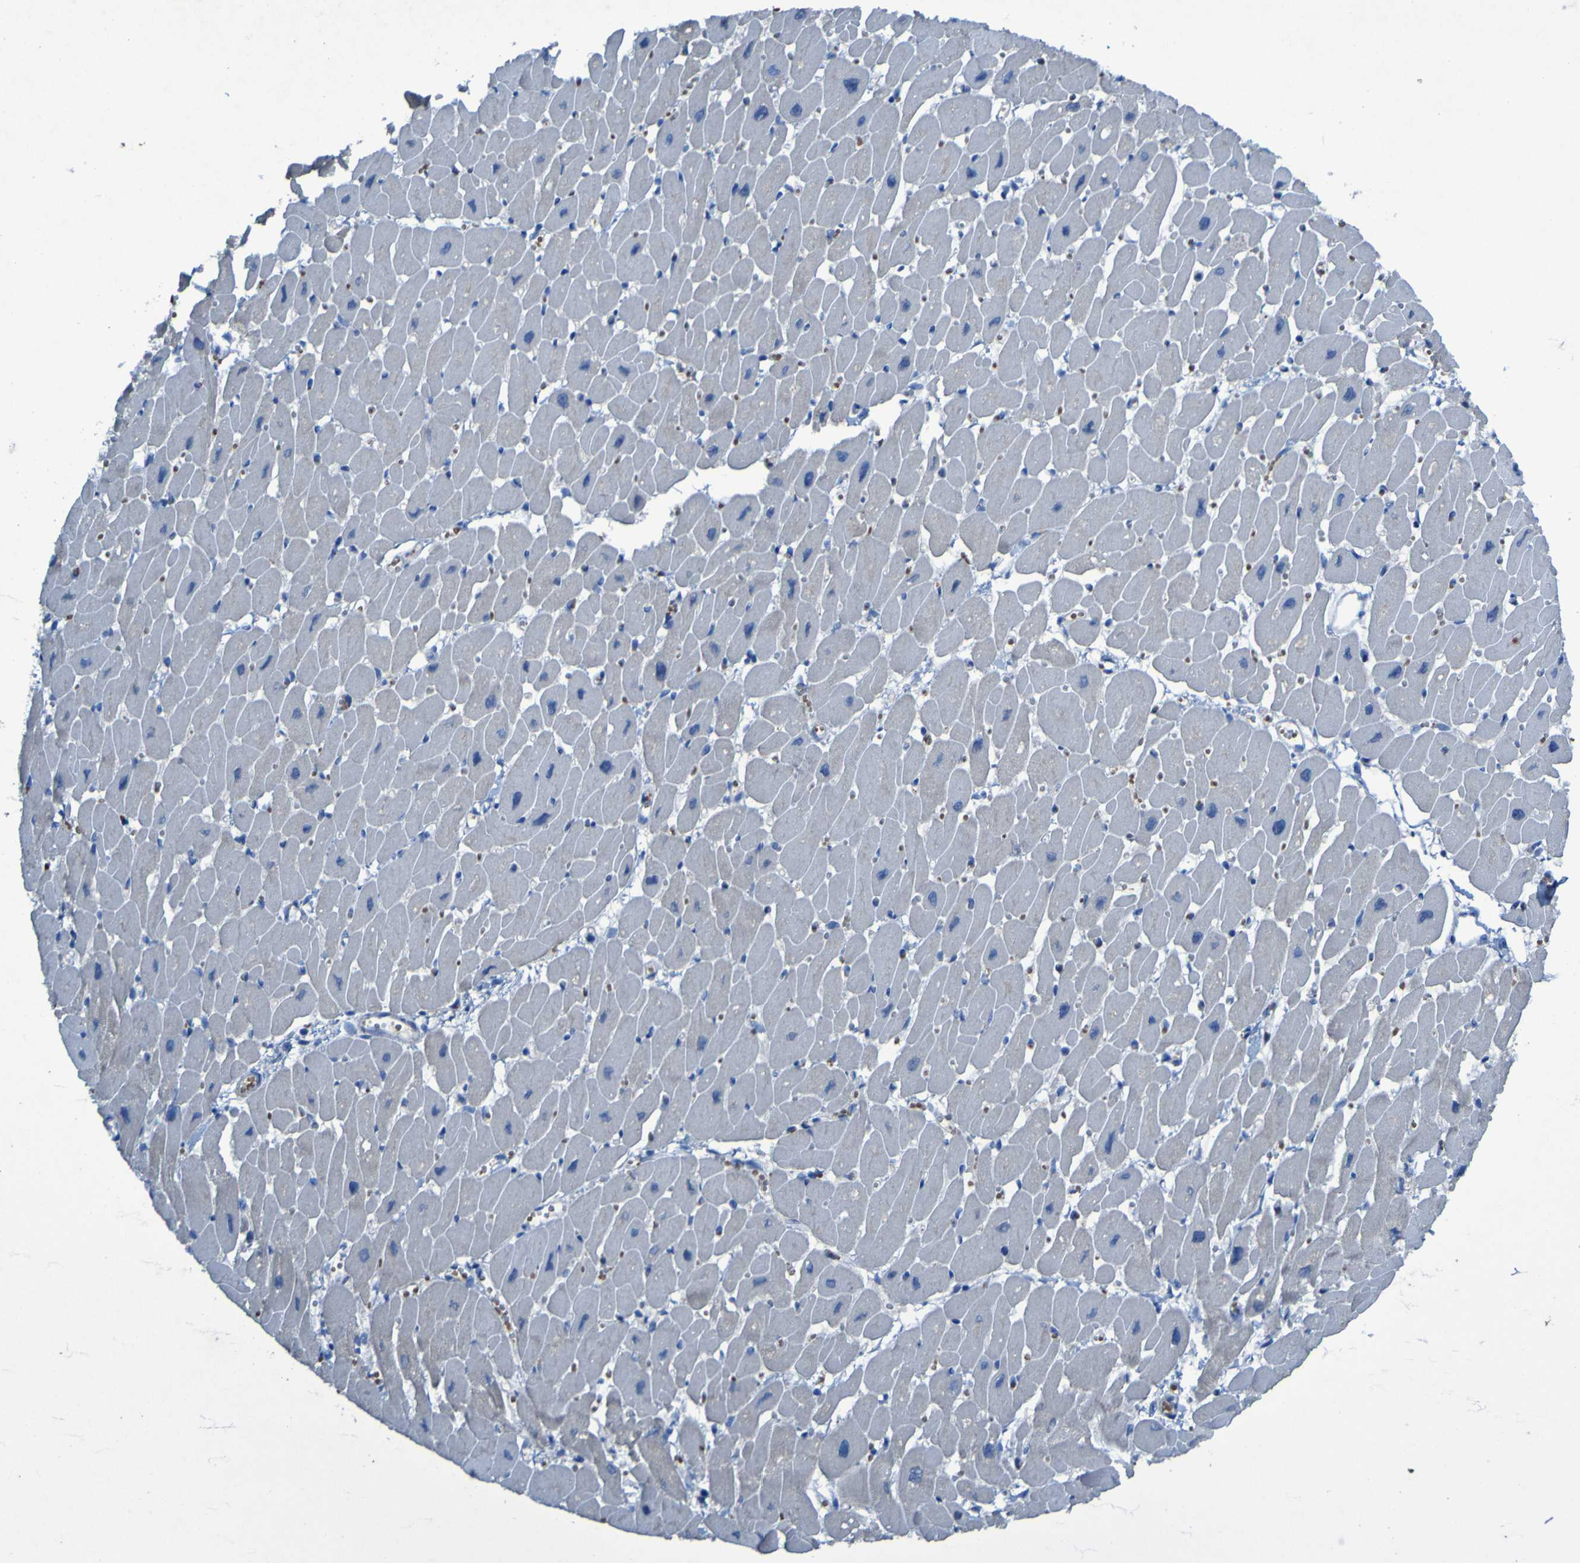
{"staining": {"intensity": "weak", "quantity": "<25%", "location": "cytoplasmic/membranous"}, "tissue": "heart muscle", "cell_type": "Cardiomyocytes", "image_type": "normal", "snomed": [{"axis": "morphology", "description": "Normal tissue, NOS"}, {"axis": "topography", "description": "Heart"}], "caption": "This is an immunohistochemistry image of unremarkable heart muscle. There is no positivity in cardiomyocytes.", "gene": "SGK2", "patient": {"sex": "female", "age": 54}}